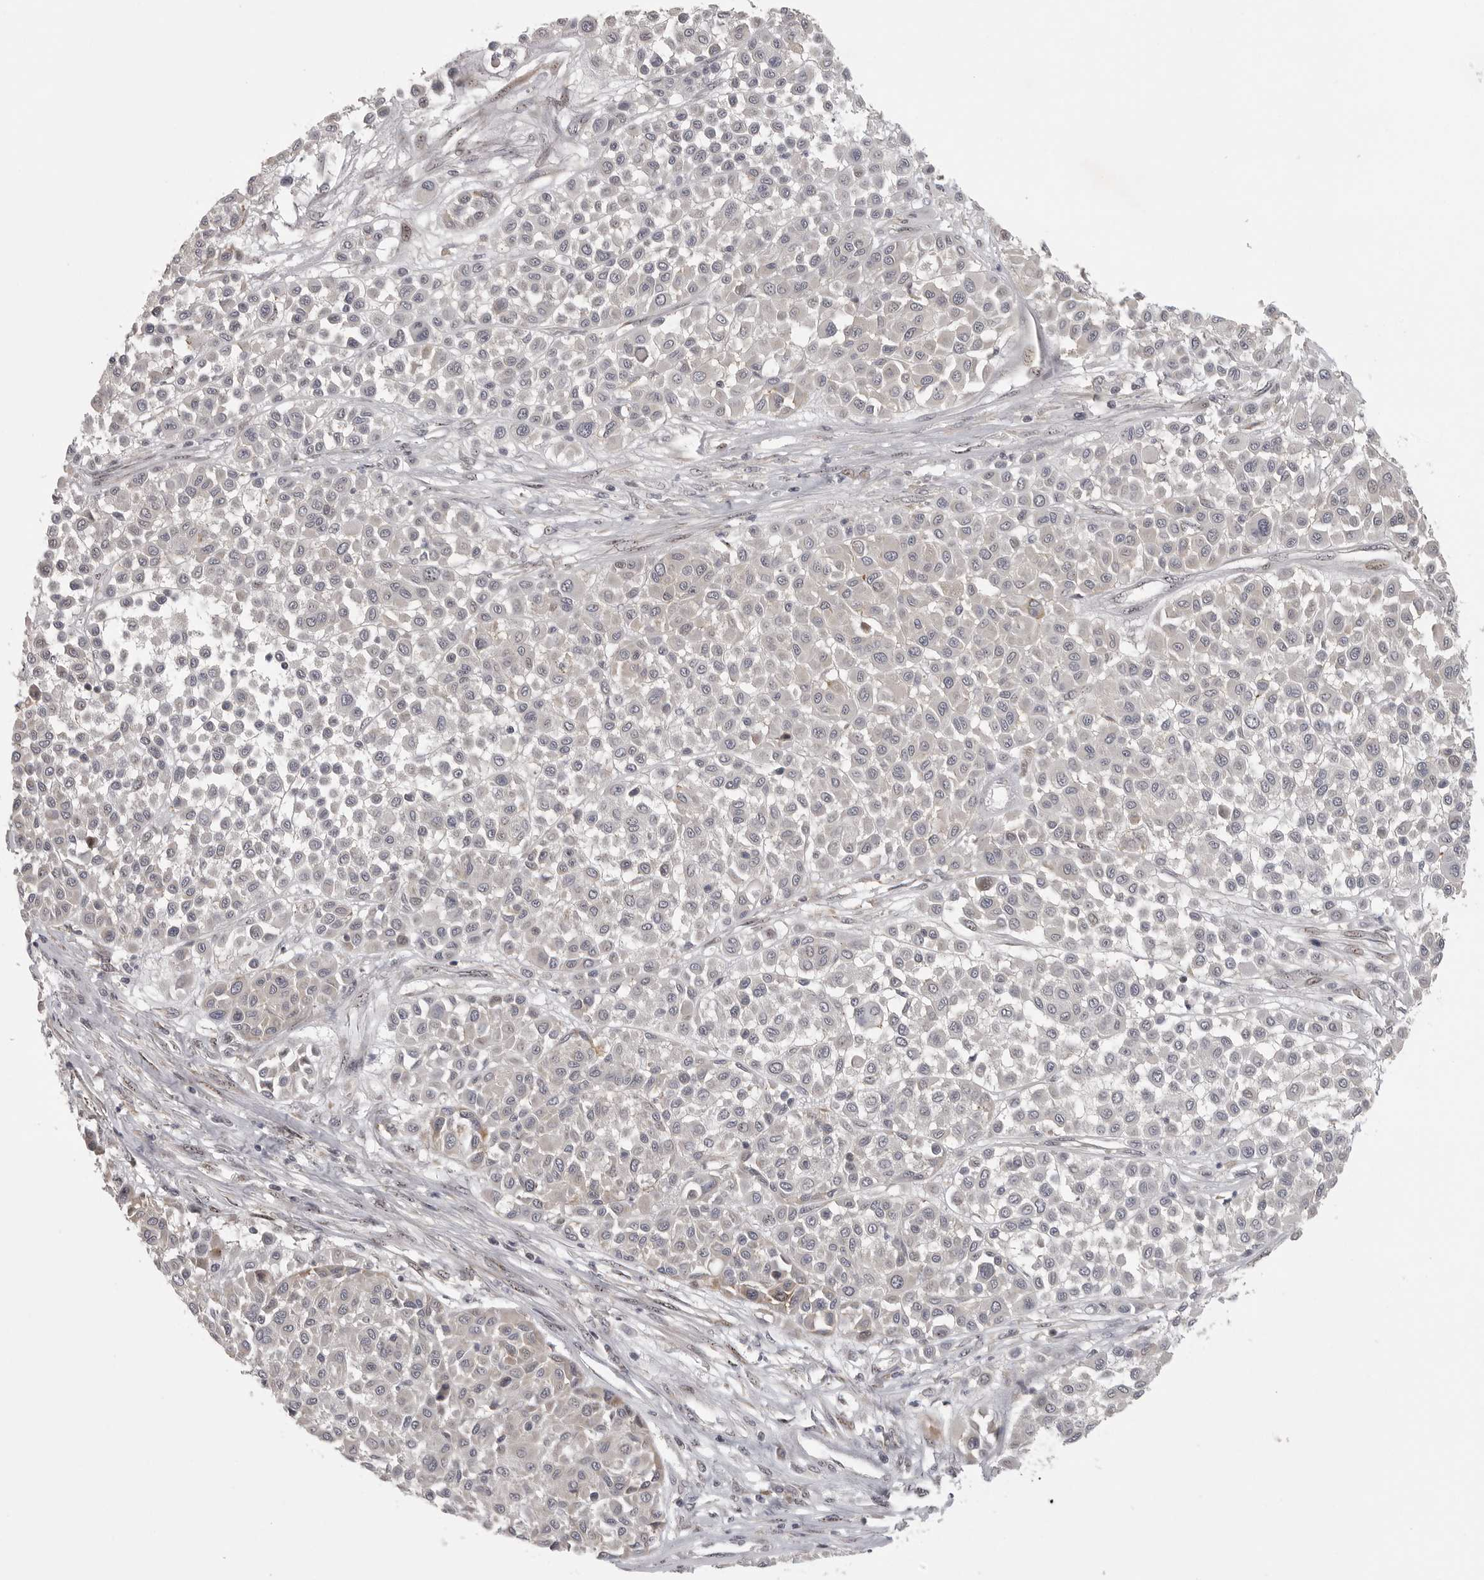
{"staining": {"intensity": "negative", "quantity": "none", "location": "none"}, "tissue": "melanoma", "cell_type": "Tumor cells", "image_type": "cancer", "snomed": [{"axis": "morphology", "description": "Malignant melanoma, Metastatic site"}, {"axis": "topography", "description": "Soft tissue"}], "caption": "The micrograph exhibits no significant positivity in tumor cells of melanoma.", "gene": "POLE2", "patient": {"sex": "male", "age": 41}}